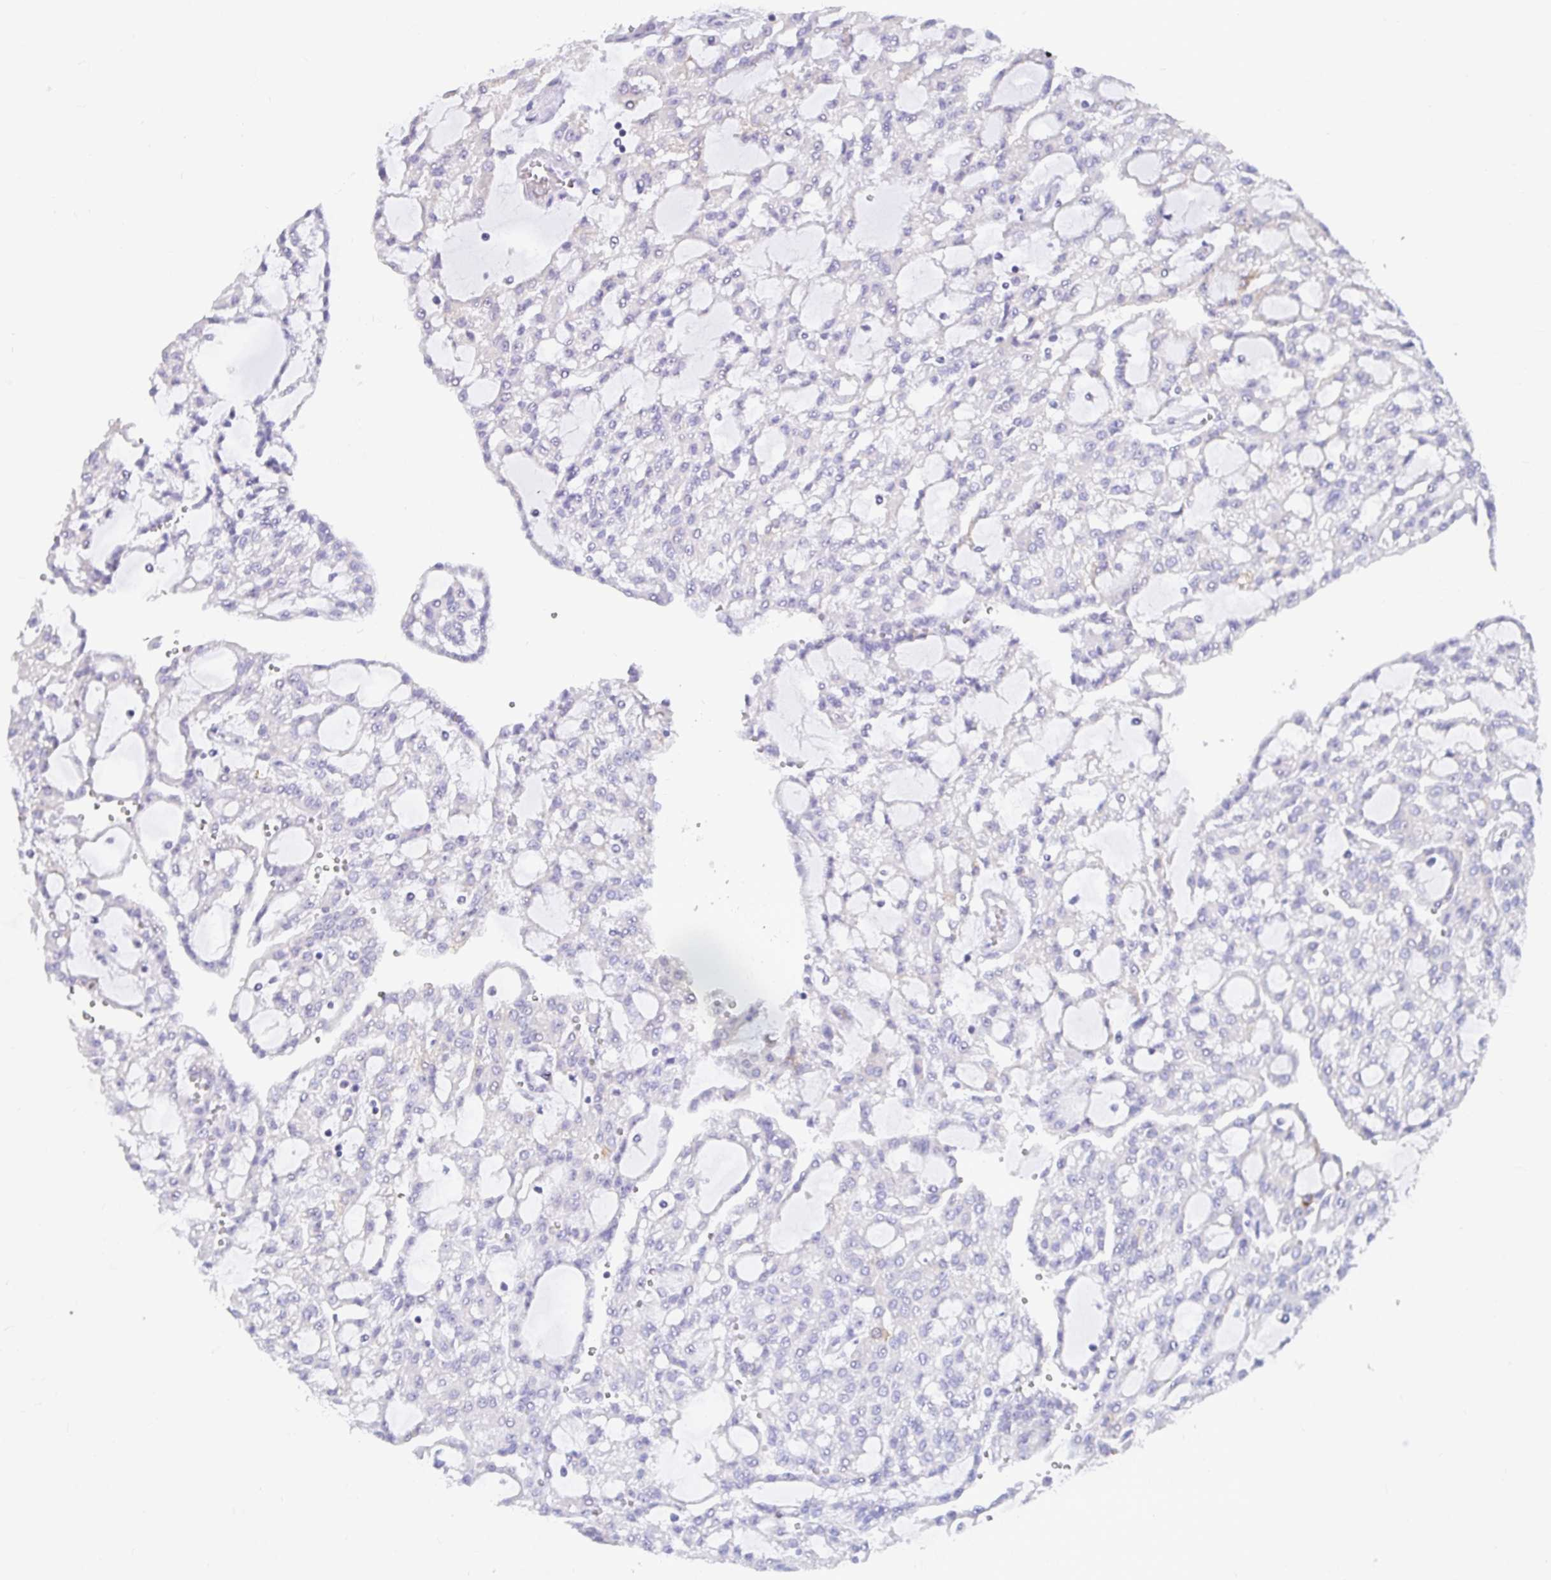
{"staining": {"intensity": "negative", "quantity": "none", "location": "none"}, "tissue": "renal cancer", "cell_type": "Tumor cells", "image_type": "cancer", "snomed": [{"axis": "morphology", "description": "Adenocarcinoma, NOS"}, {"axis": "topography", "description": "Kidney"}], "caption": "DAB immunohistochemical staining of human renal adenocarcinoma exhibits no significant positivity in tumor cells. Nuclei are stained in blue.", "gene": "LRRC26", "patient": {"sex": "male", "age": 63}}